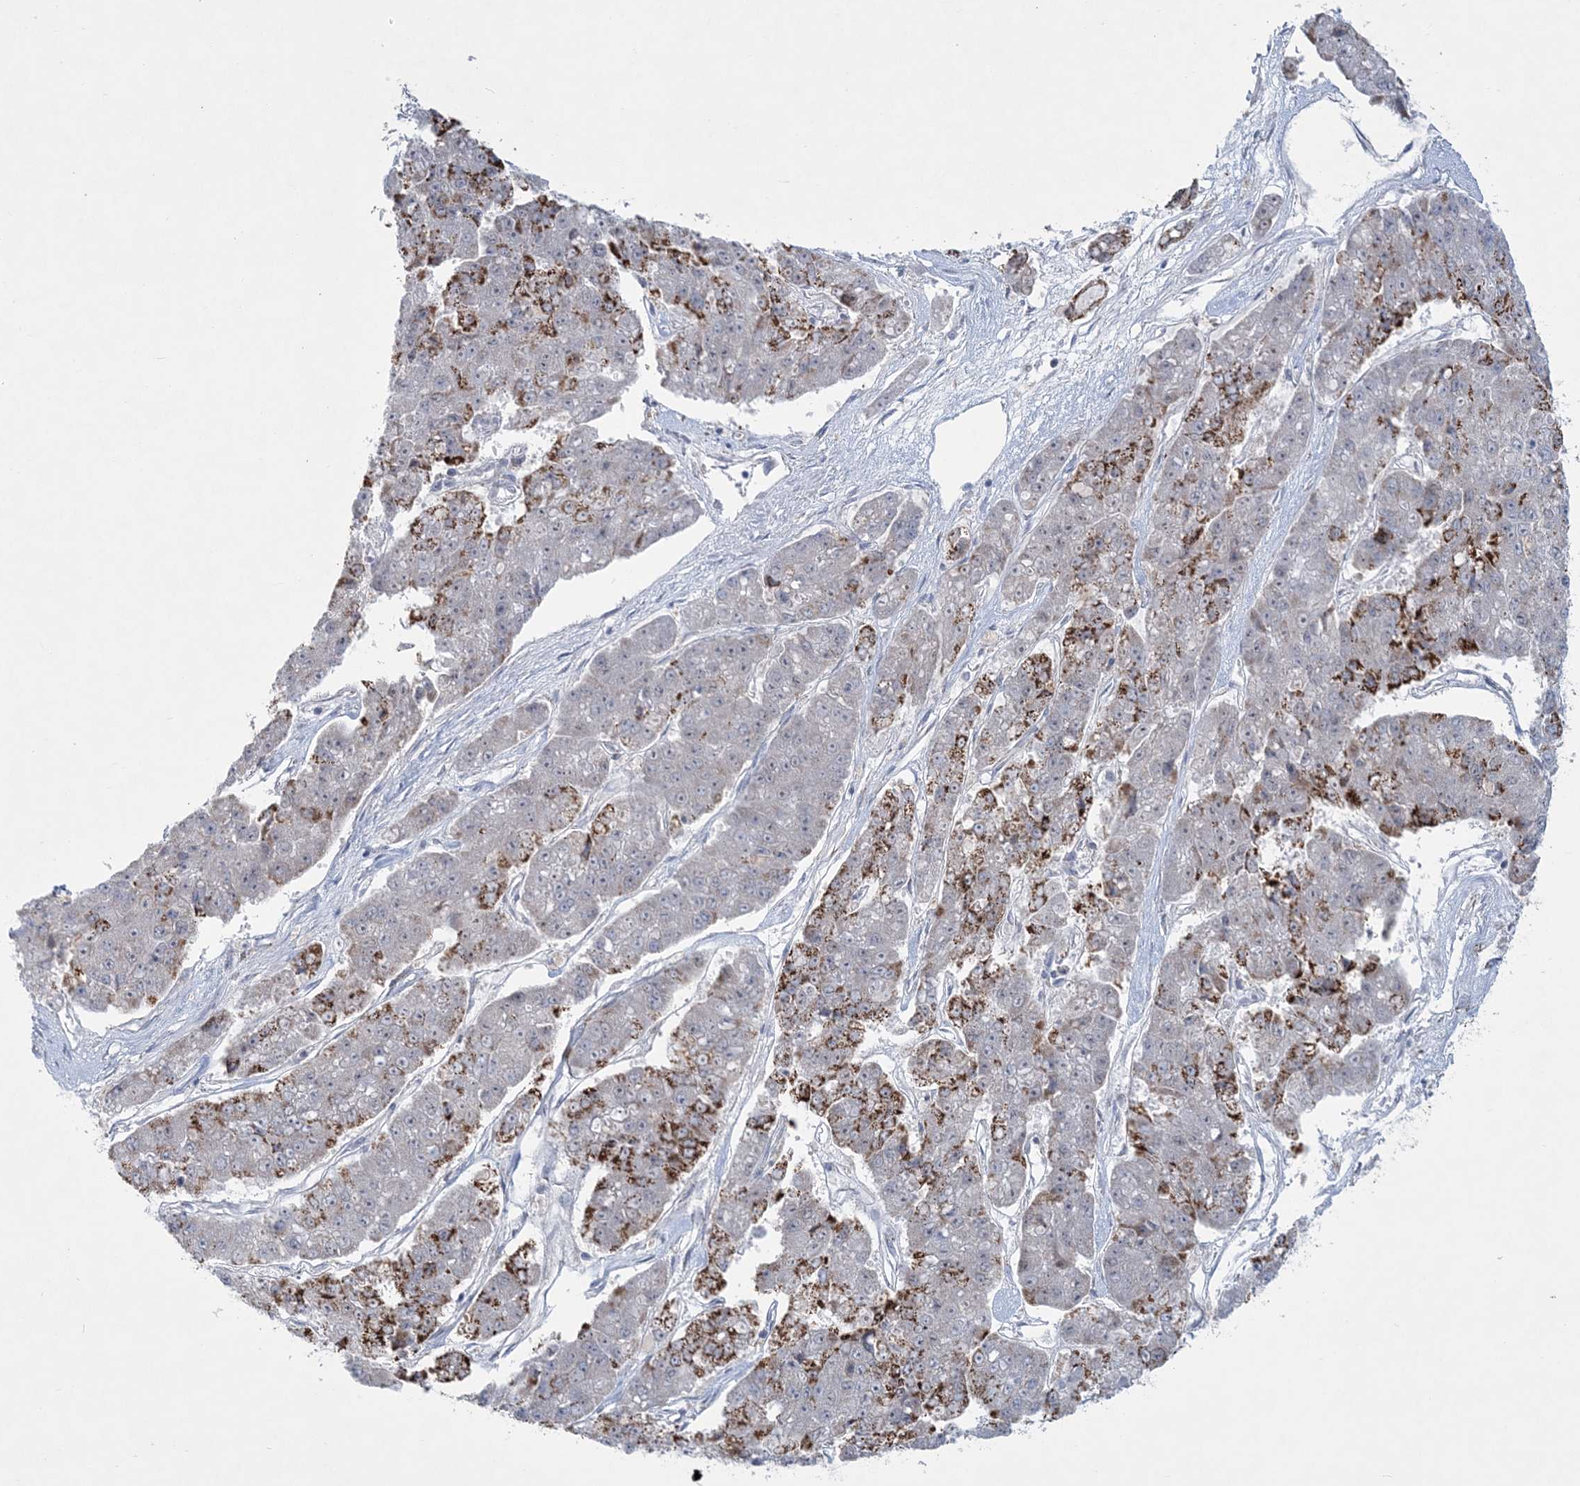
{"staining": {"intensity": "strong", "quantity": "<25%", "location": "cytoplasmic/membranous"}, "tissue": "pancreatic cancer", "cell_type": "Tumor cells", "image_type": "cancer", "snomed": [{"axis": "morphology", "description": "Adenocarcinoma, NOS"}, {"axis": "topography", "description": "Pancreas"}], "caption": "High-magnification brightfield microscopy of pancreatic cancer (adenocarcinoma) stained with DAB (brown) and counterstained with hematoxylin (blue). tumor cells exhibit strong cytoplasmic/membranous positivity is appreciated in about<25% of cells. The staining is performed using DAB brown chromogen to label protein expression. The nuclei are counter-stained blue using hematoxylin.", "gene": "TBC1D7", "patient": {"sex": "male", "age": 50}}